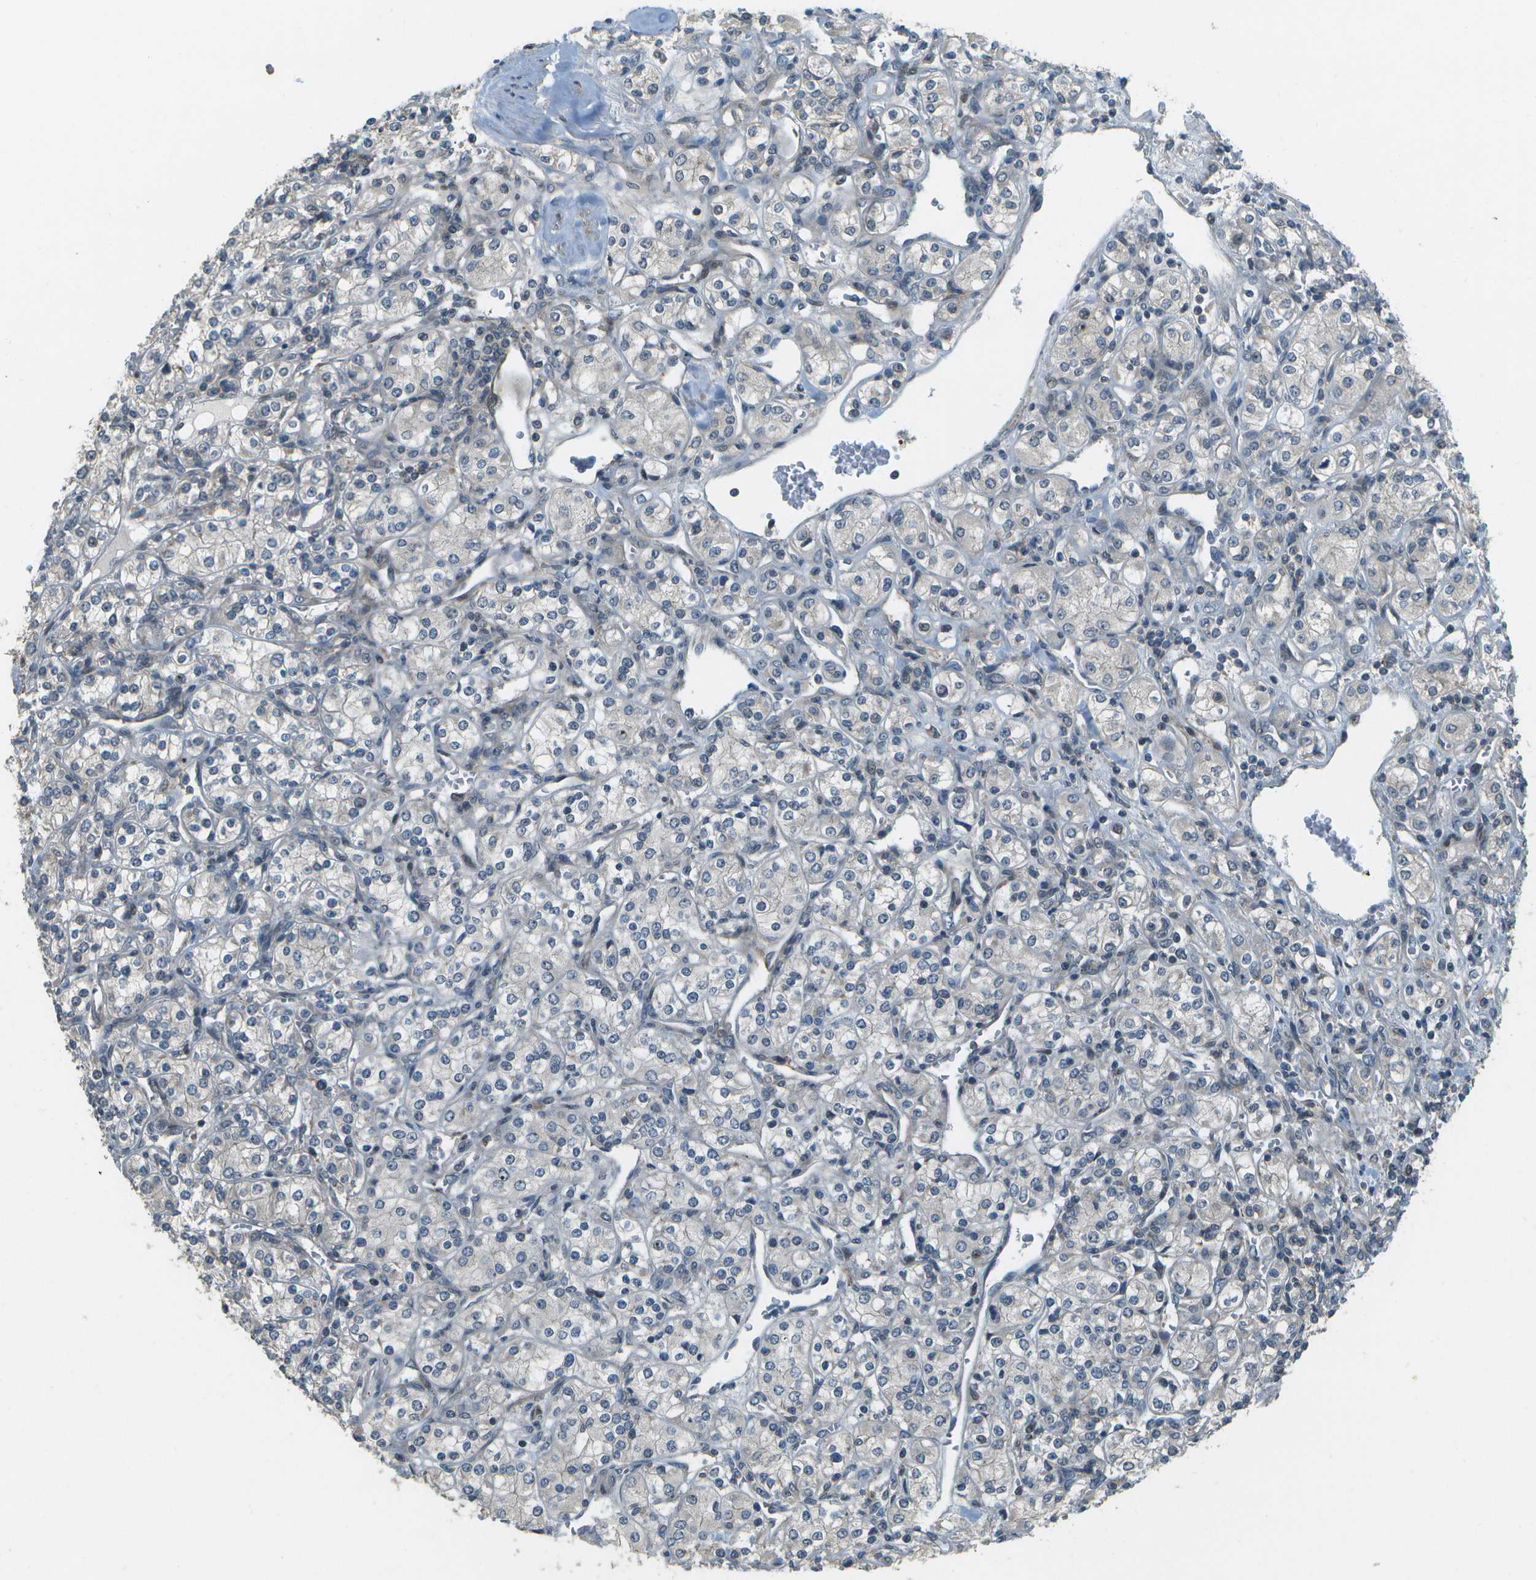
{"staining": {"intensity": "negative", "quantity": "none", "location": "none"}, "tissue": "renal cancer", "cell_type": "Tumor cells", "image_type": "cancer", "snomed": [{"axis": "morphology", "description": "Adenocarcinoma, NOS"}, {"axis": "topography", "description": "Kidney"}], "caption": "IHC photomicrograph of human renal cancer (adenocarcinoma) stained for a protein (brown), which reveals no staining in tumor cells. (DAB immunohistochemistry (IHC) visualized using brightfield microscopy, high magnification).", "gene": "WNK2", "patient": {"sex": "male", "age": 77}}